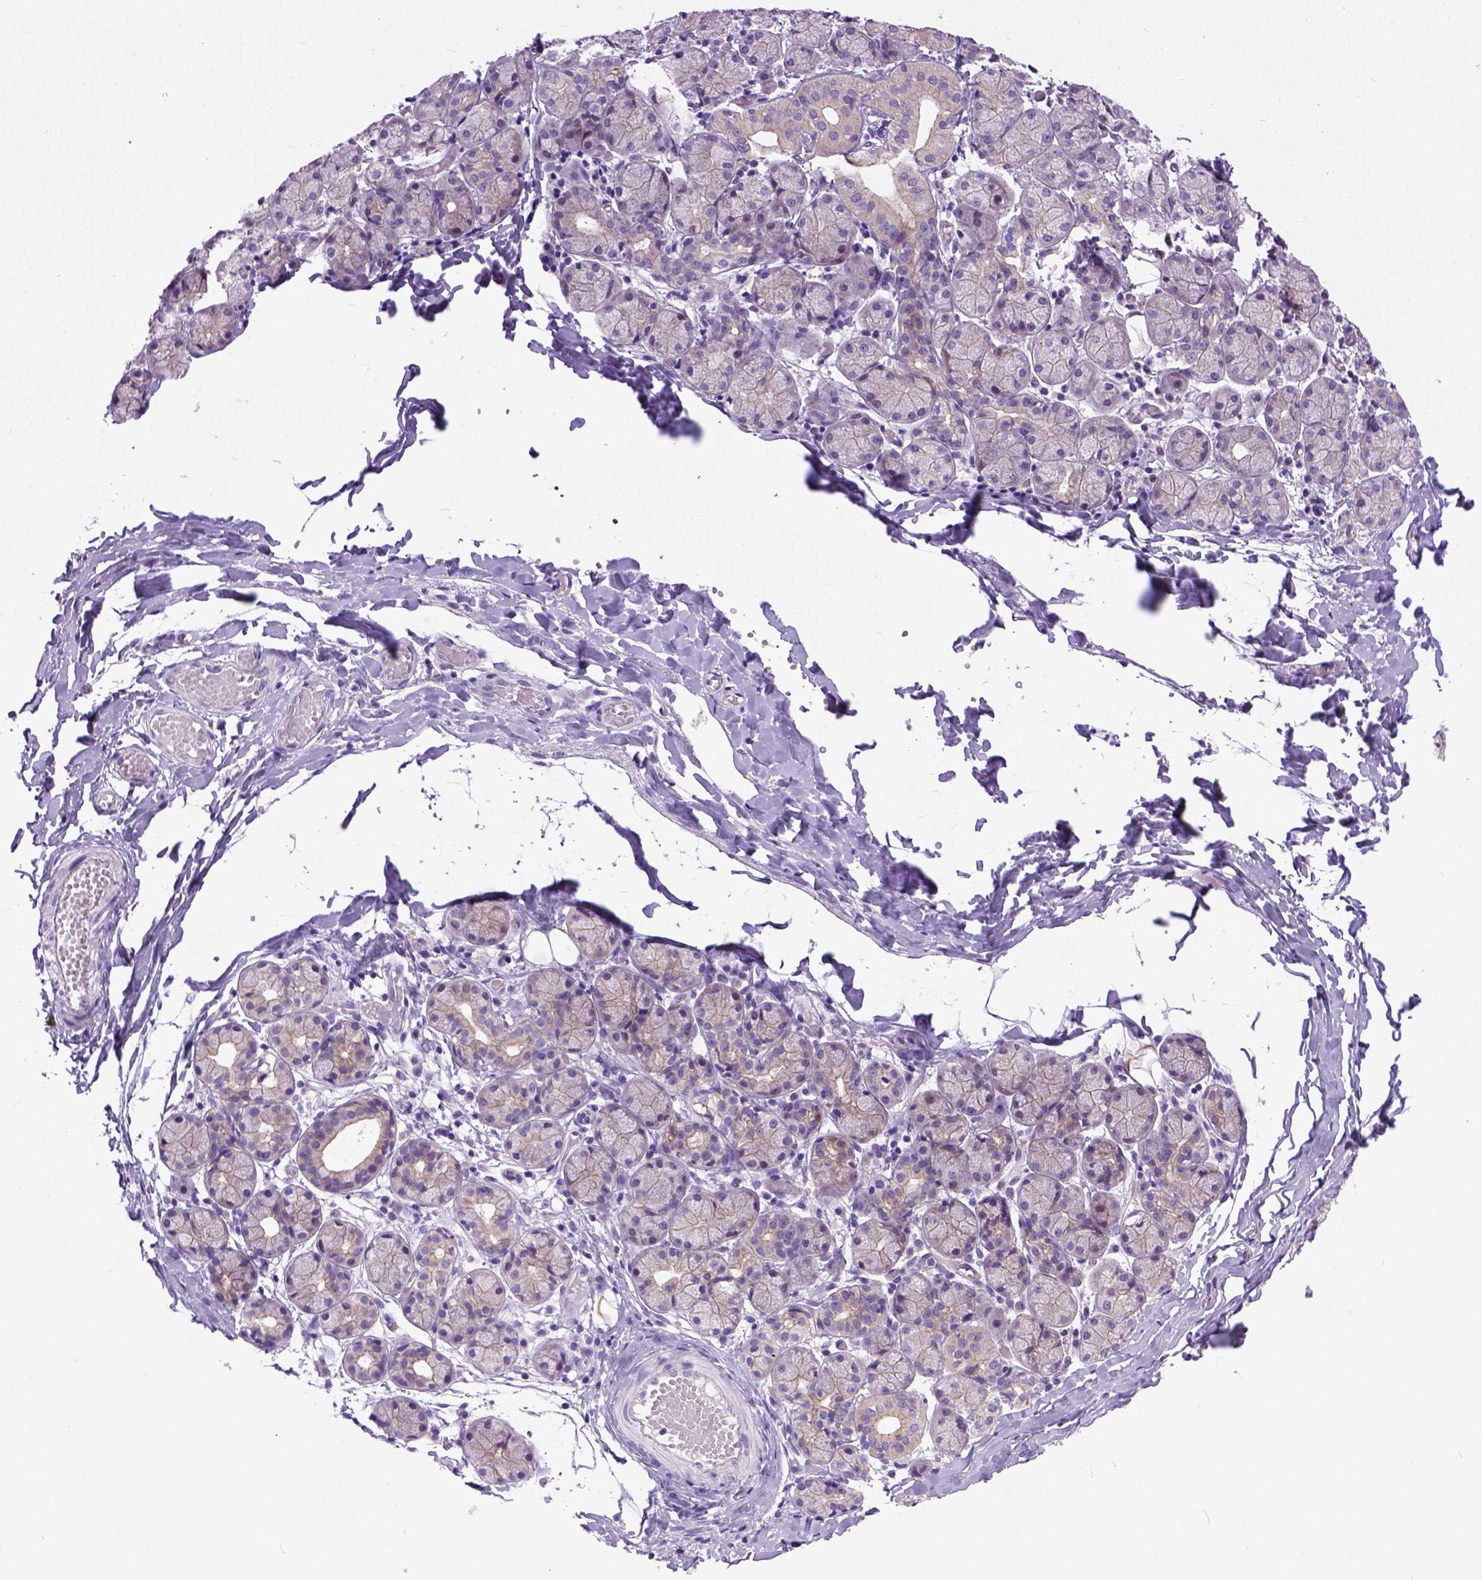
{"staining": {"intensity": "weak", "quantity": ">75%", "location": "cytoplasmic/membranous"}, "tissue": "salivary gland", "cell_type": "Glandular cells", "image_type": "normal", "snomed": [{"axis": "morphology", "description": "Normal tissue, NOS"}, {"axis": "topography", "description": "Salivary gland"}, {"axis": "topography", "description": "Peripheral nerve tissue"}], "caption": "Protein expression analysis of unremarkable salivary gland demonstrates weak cytoplasmic/membranous positivity in approximately >75% of glandular cells. (brown staining indicates protein expression, while blue staining denotes nuclei).", "gene": "NEK5", "patient": {"sex": "female", "age": 24}}